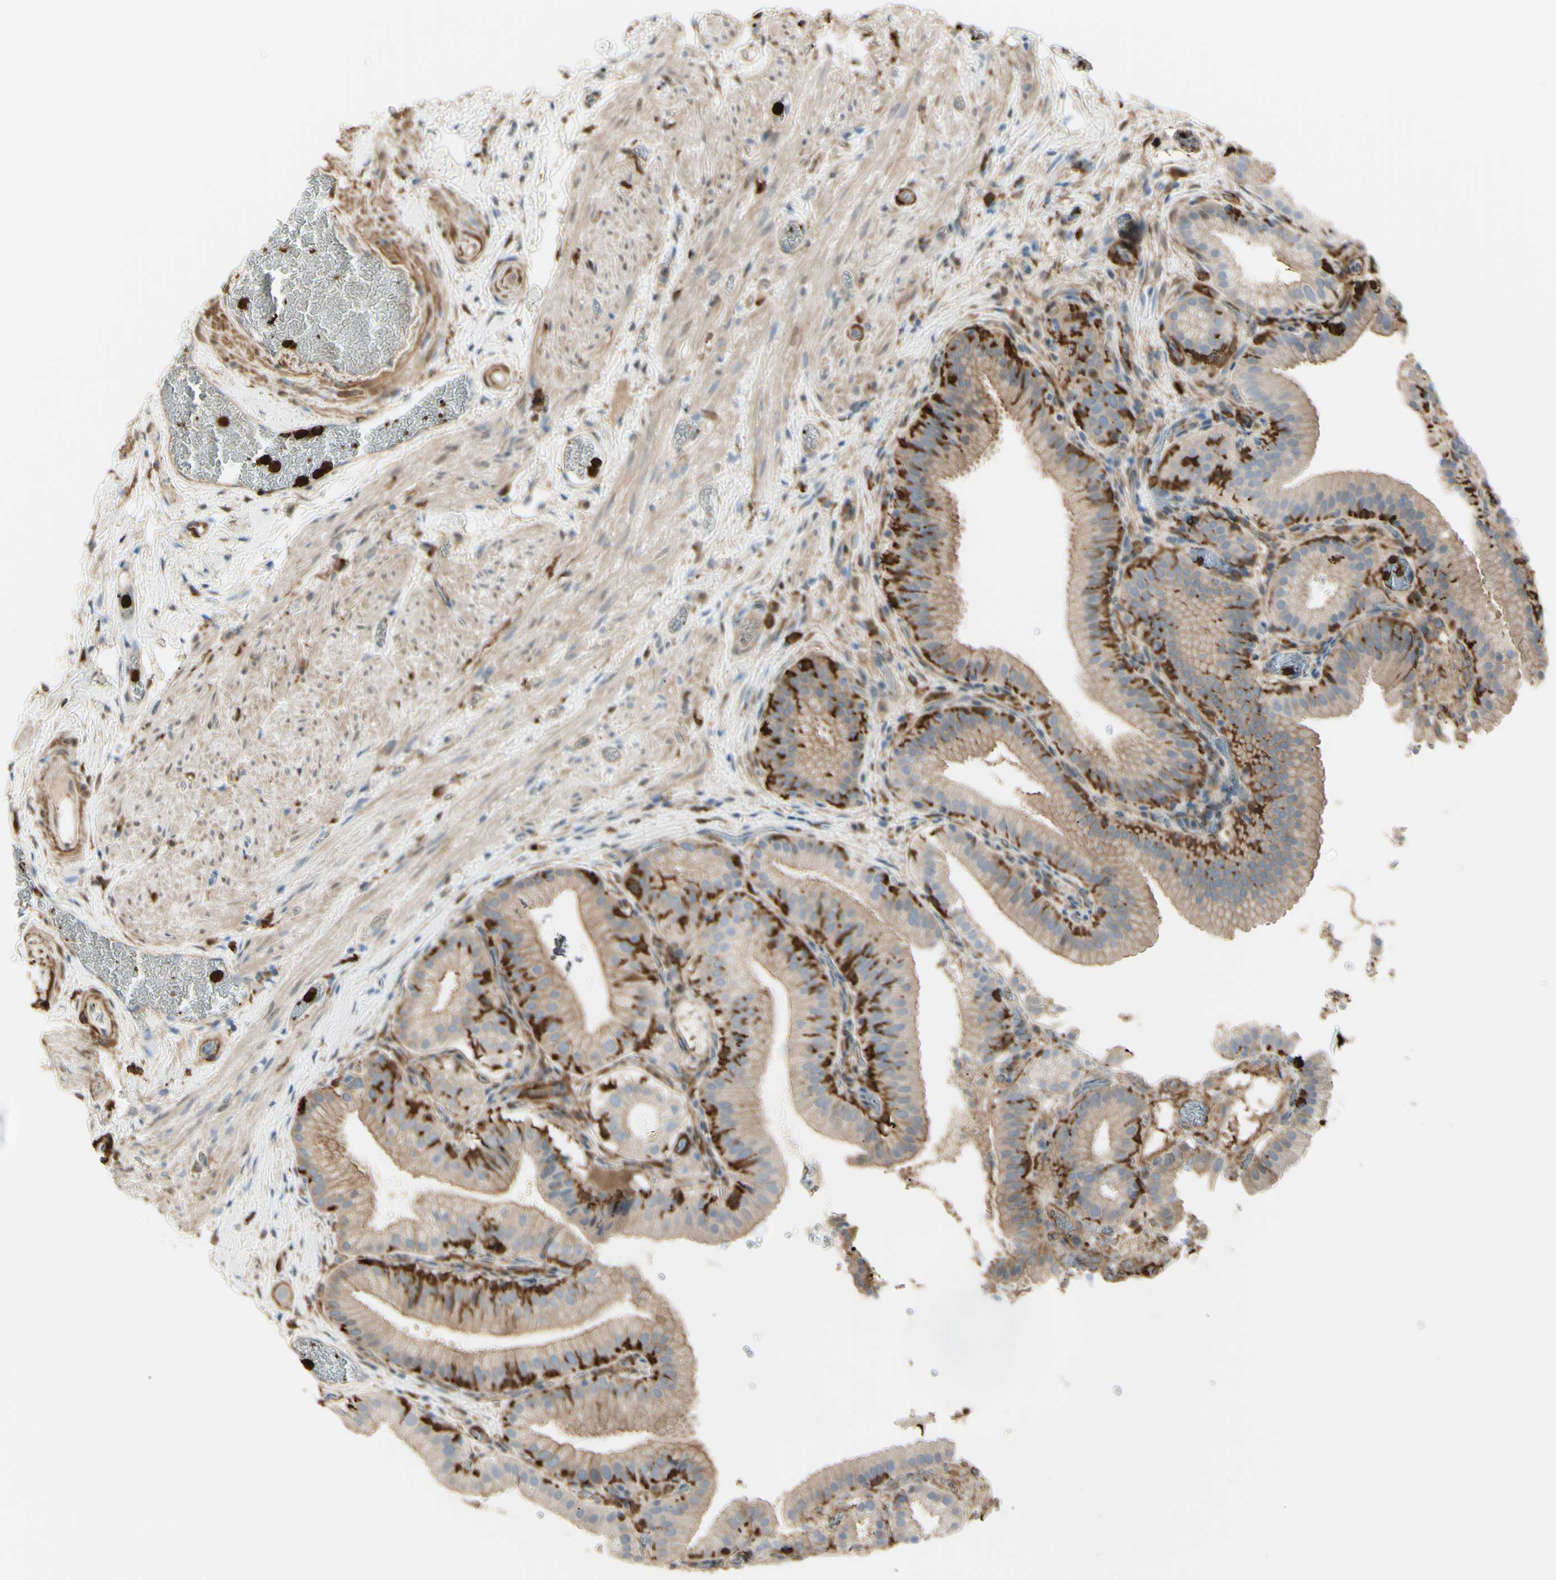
{"staining": {"intensity": "weak", "quantity": ">75%", "location": "cytoplasmic/membranous"}, "tissue": "gallbladder", "cell_type": "Glandular cells", "image_type": "normal", "snomed": [{"axis": "morphology", "description": "Normal tissue, NOS"}, {"axis": "topography", "description": "Gallbladder"}], "caption": "A brown stain highlights weak cytoplasmic/membranous expression of a protein in glandular cells of unremarkable human gallbladder.", "gene": "GSN", "patient": {"sex": "male", "age": 54}}